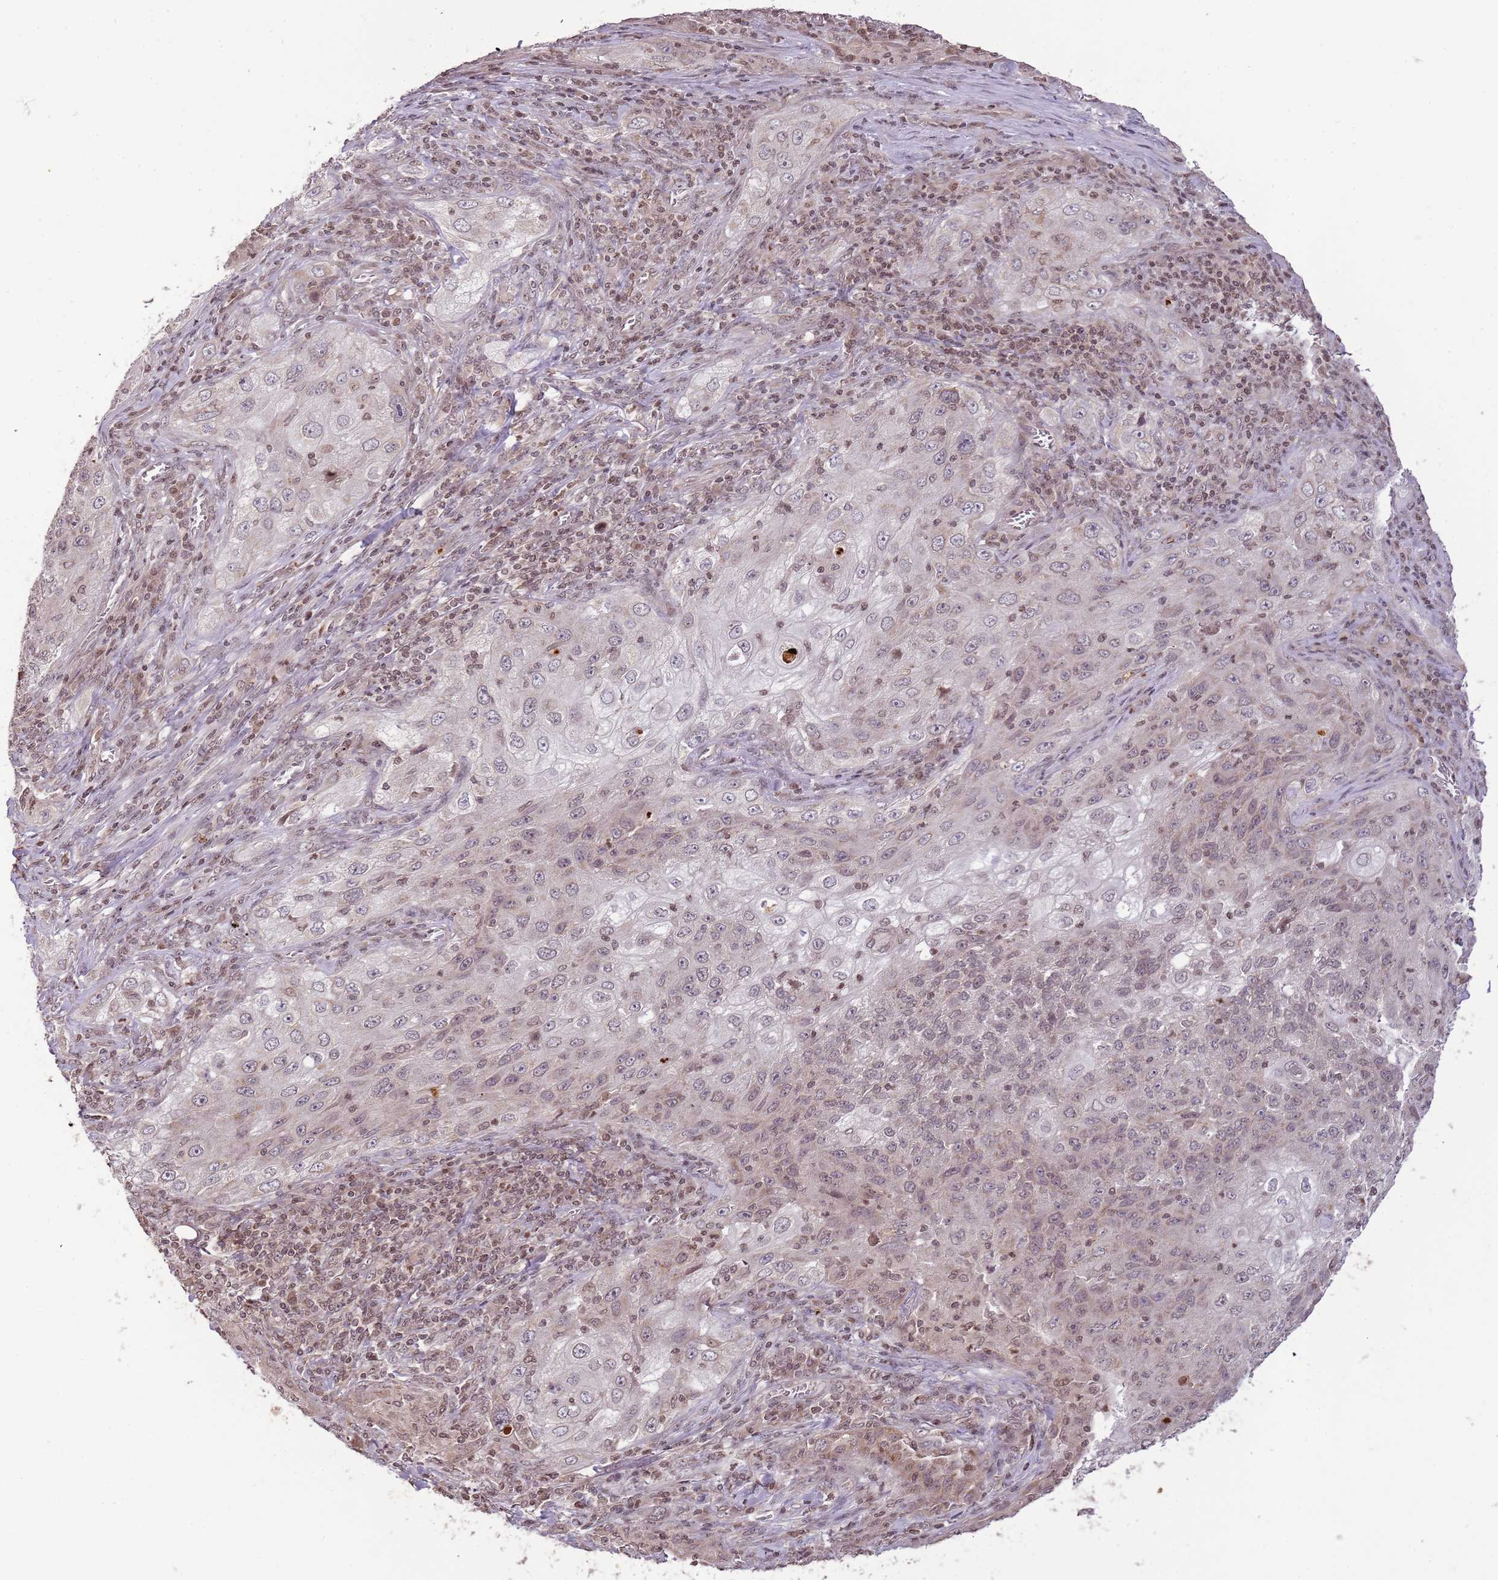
{"staining": {"intensity": "weak", "quantity": "<25%", "location": "nuclear"}, "tissue": "lung cancer", "cell_type": "Tumor cells", "image_type": "cancer", "snomed": [{"axis": "morphology", "description": "Squamous cell carcinoma, NOS"}, {"axis": "topography", "description": "Lung"}], "caption": "An immunohistochemistry image of squamous cell carcinoma (lung) is shown. There is no staining in tumor cells of squamous cell carcinoma (lung).", "gene": "SAMSN1", "patient": {"sex": "female", "age": 69}}